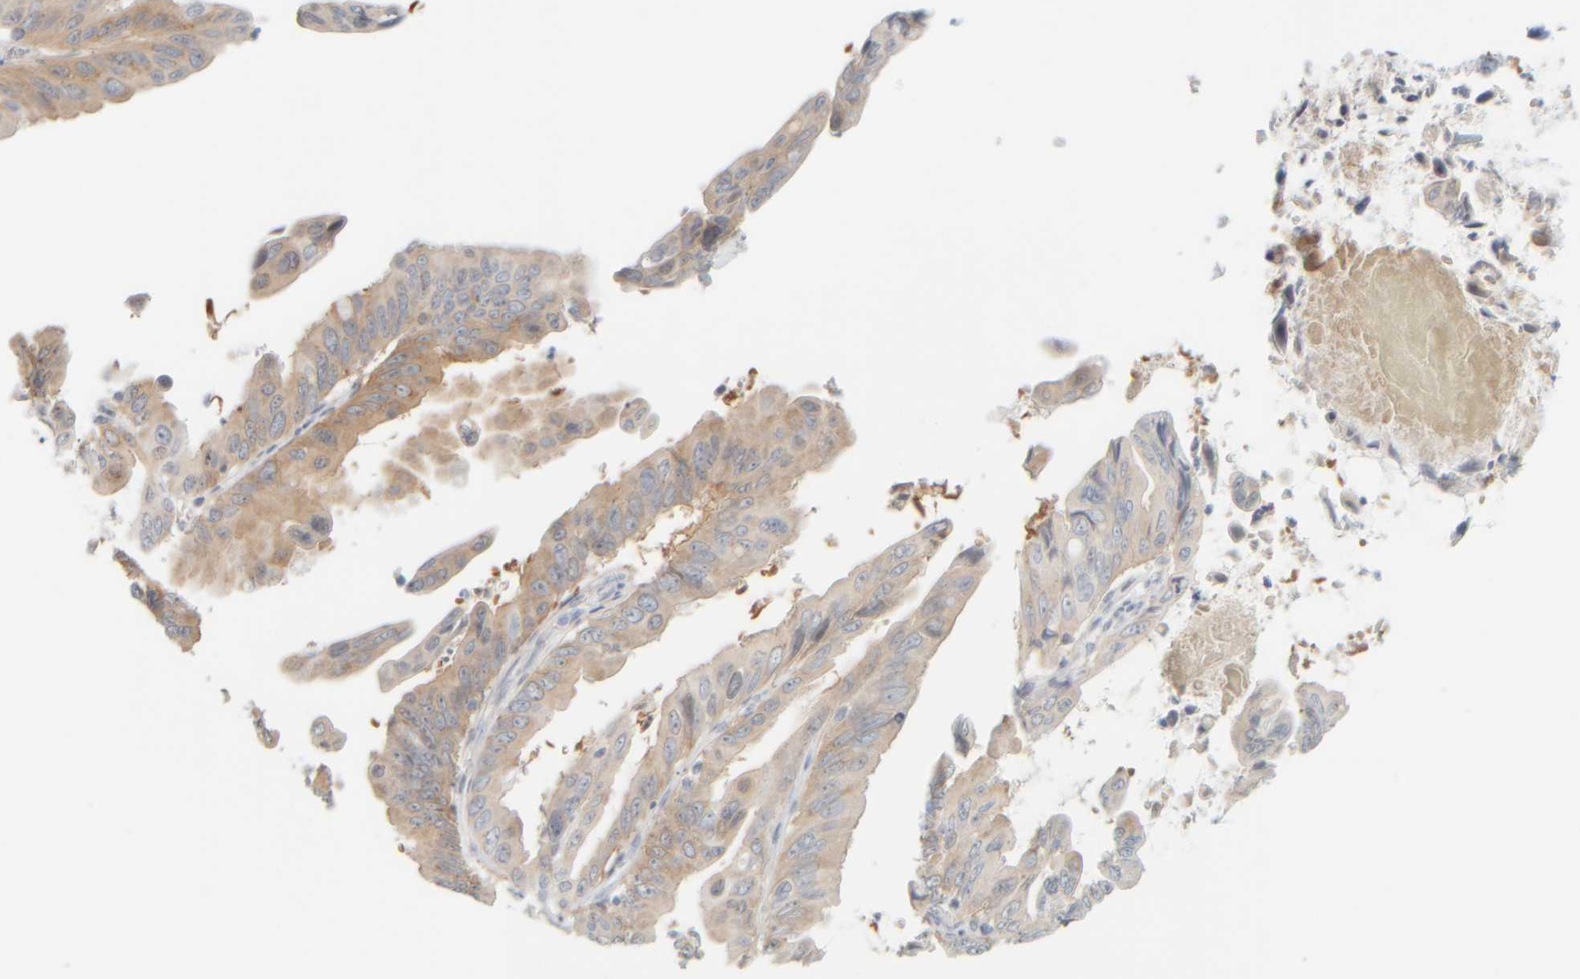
{"staining": {"intensity": "weak", "quantity": ">75%", "location": "cytoplasmic/membranous"}, "tissue": "pancreatic cancer", "cell_type": "Tumor cells", "image_type": "cancer", "snomed": [{"axis": "morphology", "description": "Adenocarcinoma, NOS"}, {"axis": "topography", "description": "Pancreas"}], "caption": "This image reveals immunohistochemistry staining of pancreatic cancer, with low weak cytoplasmic/membranous positivity in about >75% of tumor cells.", "gene": "PTGES3L-AARSD1", "patient": {"sex": "female", "age": 72}}